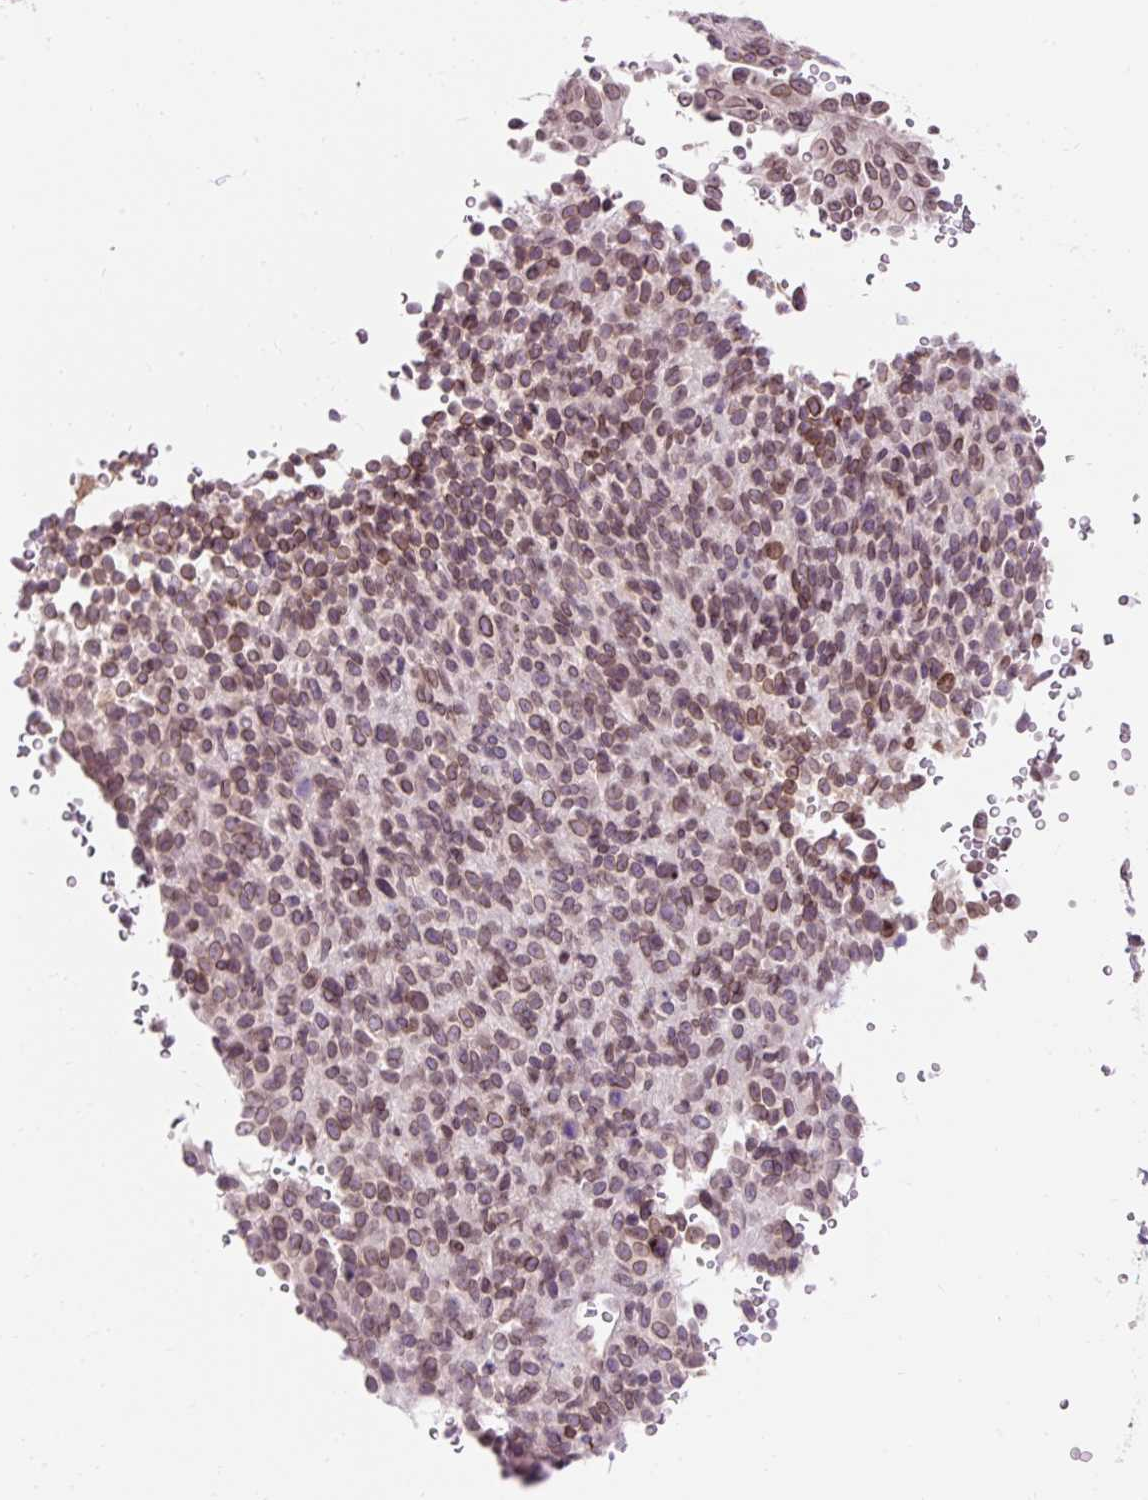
{"staining": {"intensity": "weak", "quantity": ">75%", "location": "cytoplasmic/membranous,nuclear"}, "tissue": "melanoma", "cell_type": "Tumor cells", "image_type": "cancer", "snomed": [{"axis": "morphology", "description": "Malignant melanoma, Metastatic site"}, {"axis": "topography", "description": "Brain"}], "caption": "Malignant melanoma (metastatic site) stained with DAB immunohistochemistry displays low levels of weak cytoplasmic/membranous and nuclear positivity in approximately >75% of tumor cells.", "gene": "ZNF610", "patient": {"sex": "female", "age": 56}}